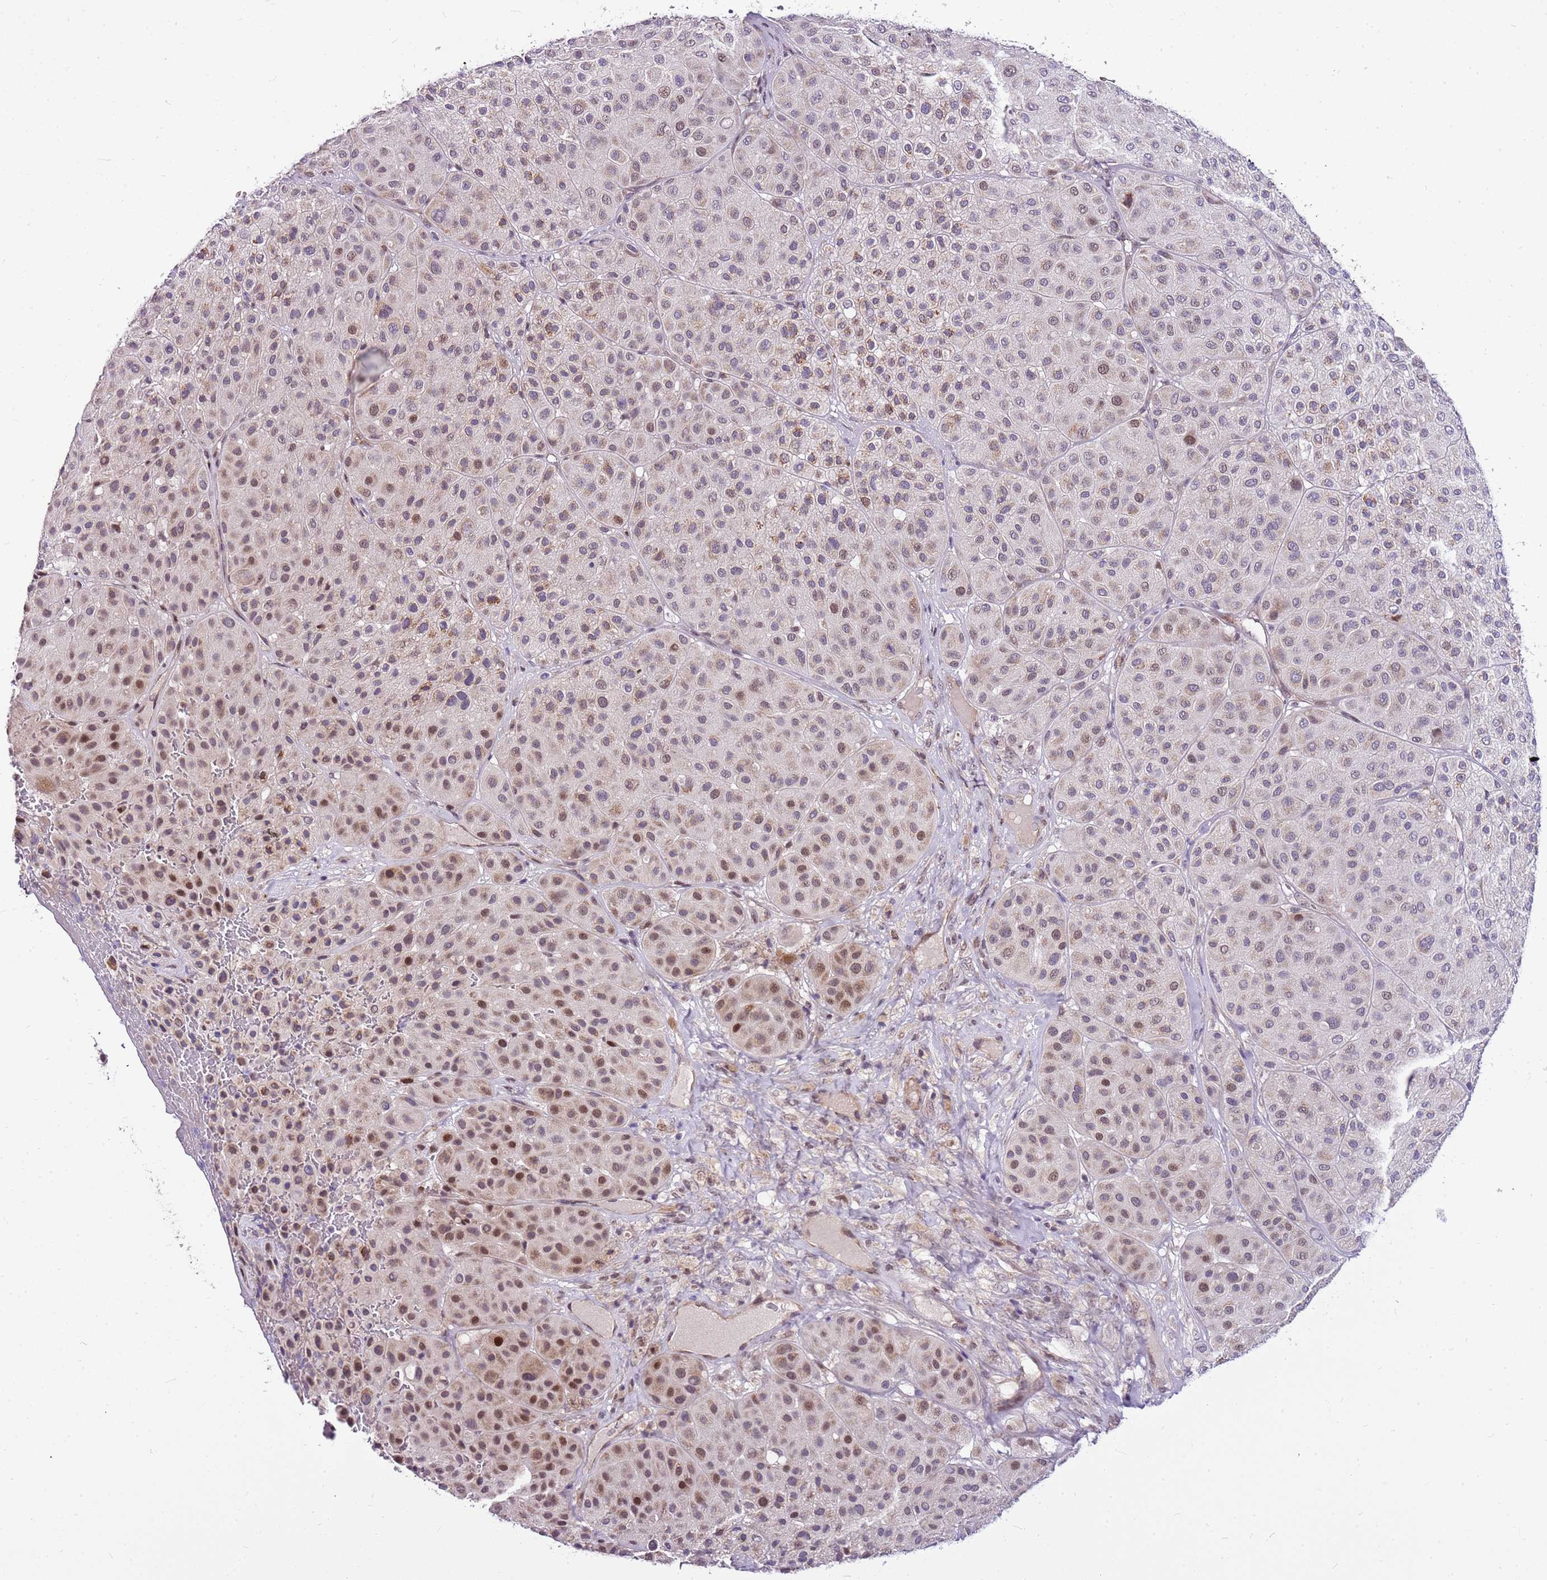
{"staining": {"intensity": "moderate", "quantity": "25%-75%", "location": "nuclear"}, "tissue": "melanoma", "cell_type": "Tumor cells", "image_type": "cancer", "snomed": [{"axis": "morphology", "description": "Malignant melanoma, Metastatic site"}, {"axis": "topography", "description": "Smooth muscle"}], "caption": "Brown immunohistochemical staining in malignant melanoma (metastatic site) exhibits moderate nuclear staining in approximately 25%-75% of tumor cells. The staining was performed using DAB (3,3'-diaminobenzidine) to visualize the protein expression in brown, while the nuclei were stained in blue with hematoxylin (Magnification: 20x).", "gene": "POLE3", "patient": {"sex": "male", "age": 41}}